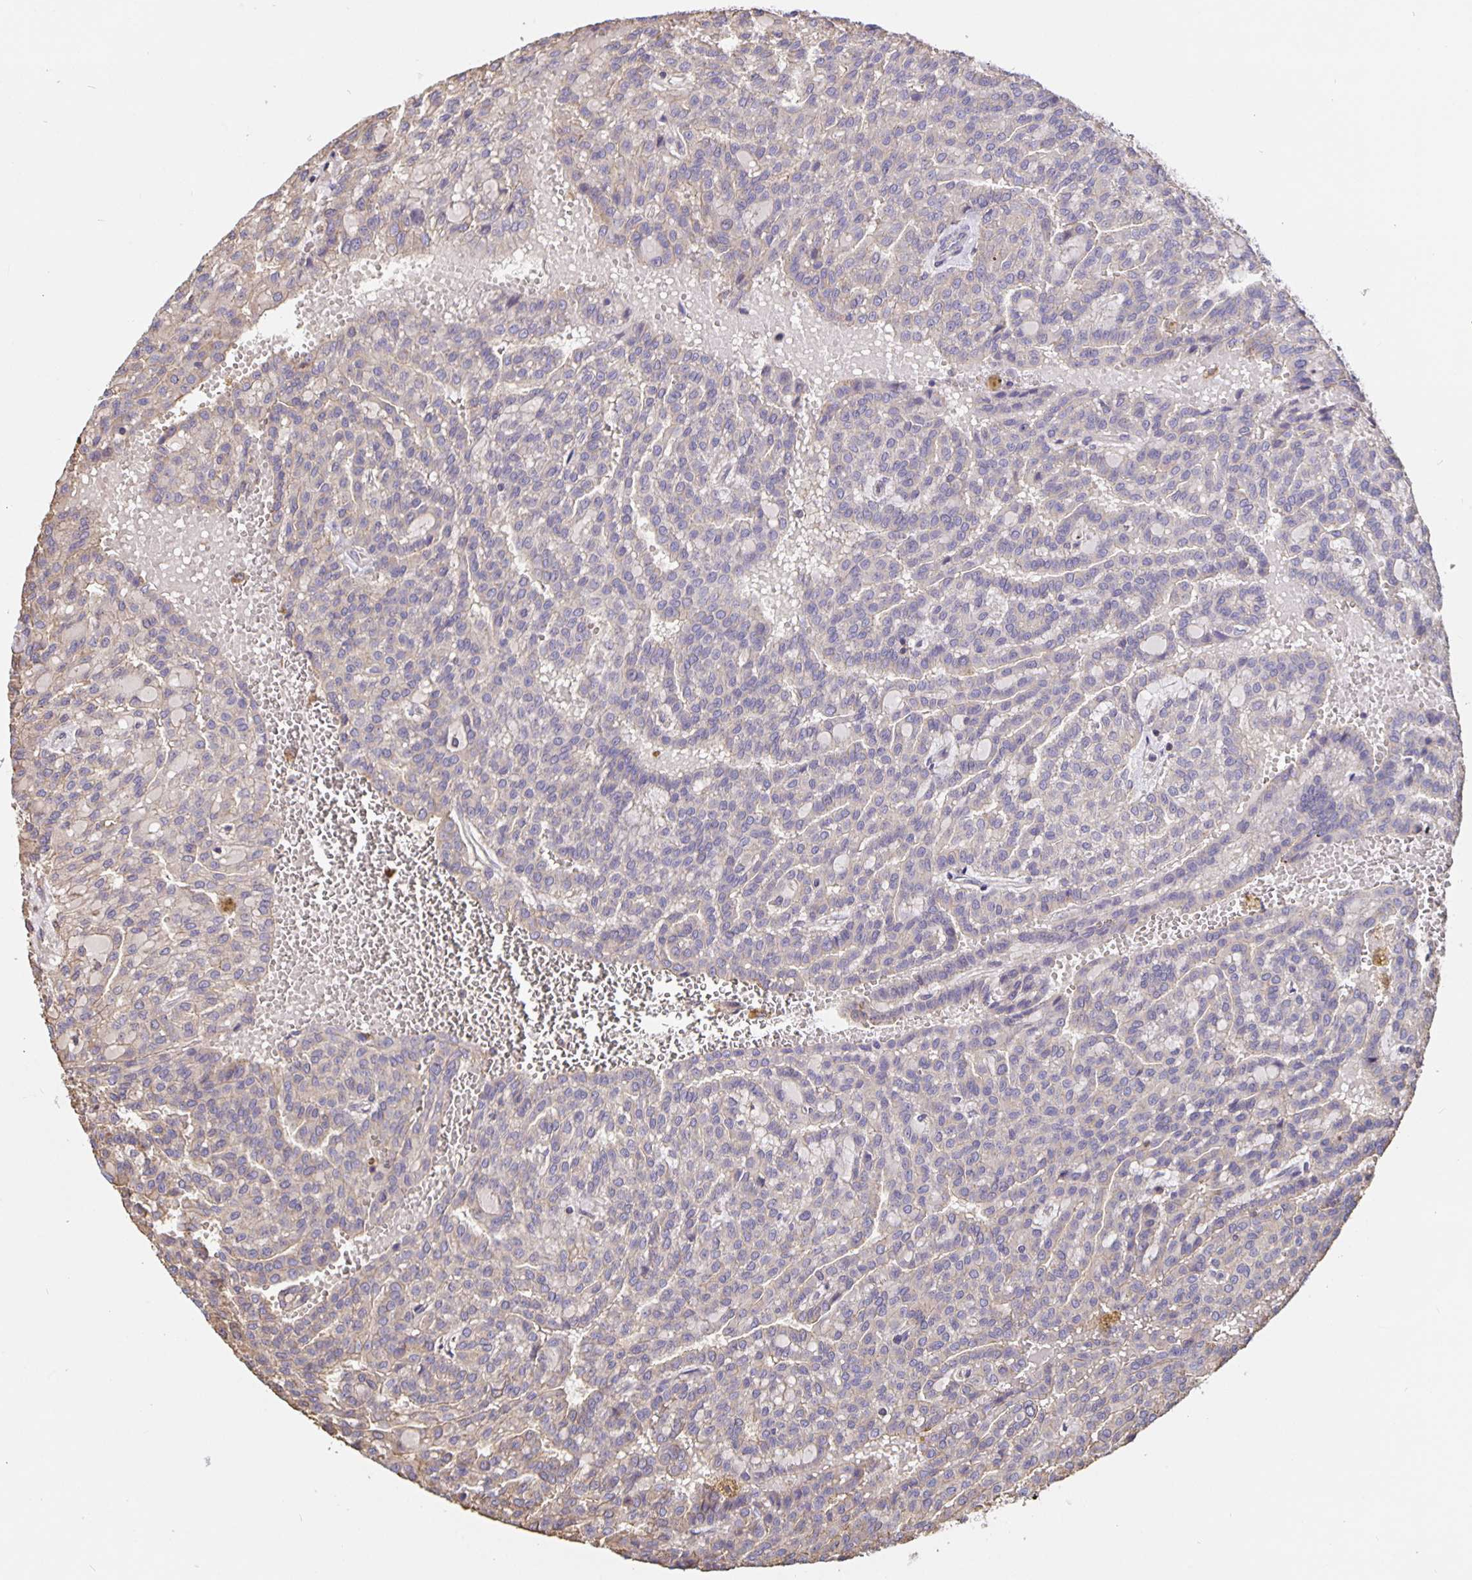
{"staining": {"intensity": "negative", "quantity": "none", "location": "none"}, "tissue": "renal cancer", "cell_type": "Tumor cells", "image_type": "cancer", "snomed": [{"axis": "morphology", "description": "Adenocarcinoma, NOS"}, {"axis": "topography", "description": "Kidney"}], "caption": "The immunohistochemistry histopathology image has no significant expression in tumor cells of renal cancer tissue. Brightfield microscopy of IHC stained with DAB (3,3'-diaminobenzidine) (brown) and hematoxylin (blue), captured at high magnification.", "gene": "TMEM71", "patient": {"sex": "male", "age": 63}}